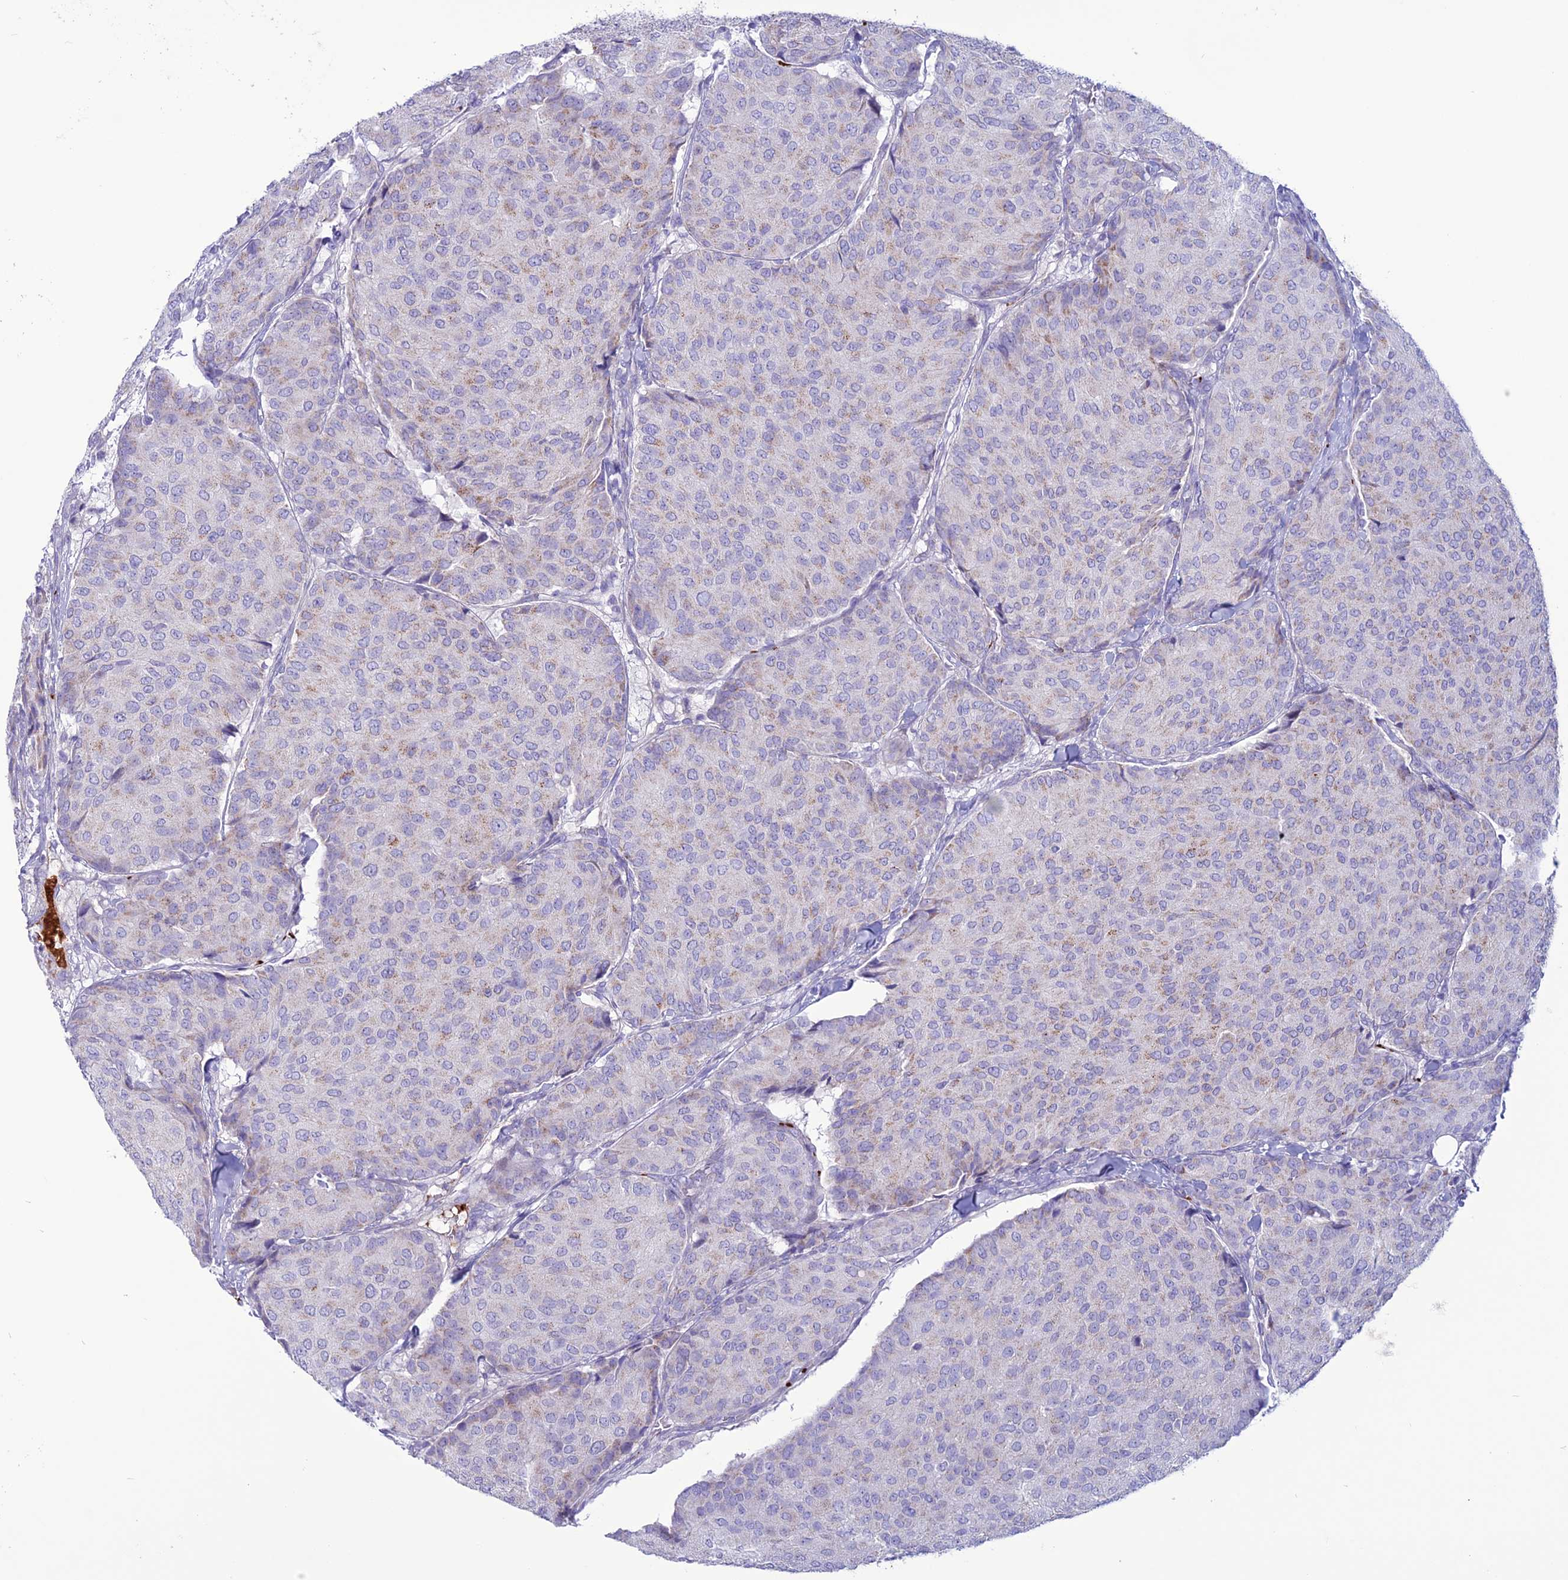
{"staining": {"intensity": "weak", "quantity": "25%-75%", "location": "cytoplasmic/membranous"}, "tissue": "breast cancer", "cell_type": "Tumor cells", "image_type": "cancer", "snomed": [{"axis": "morphology", "description": "Duct carcinoma"}, {"axis": "topography", "description": "Breast"}], "caption": "IHC of breast cancer shows low levels of weak cytoplasmic/membranous positivity in about 25%-75% of tumor cells.", "gene": "C21orf140", "patient": {"sex": "female", "age": 75}}